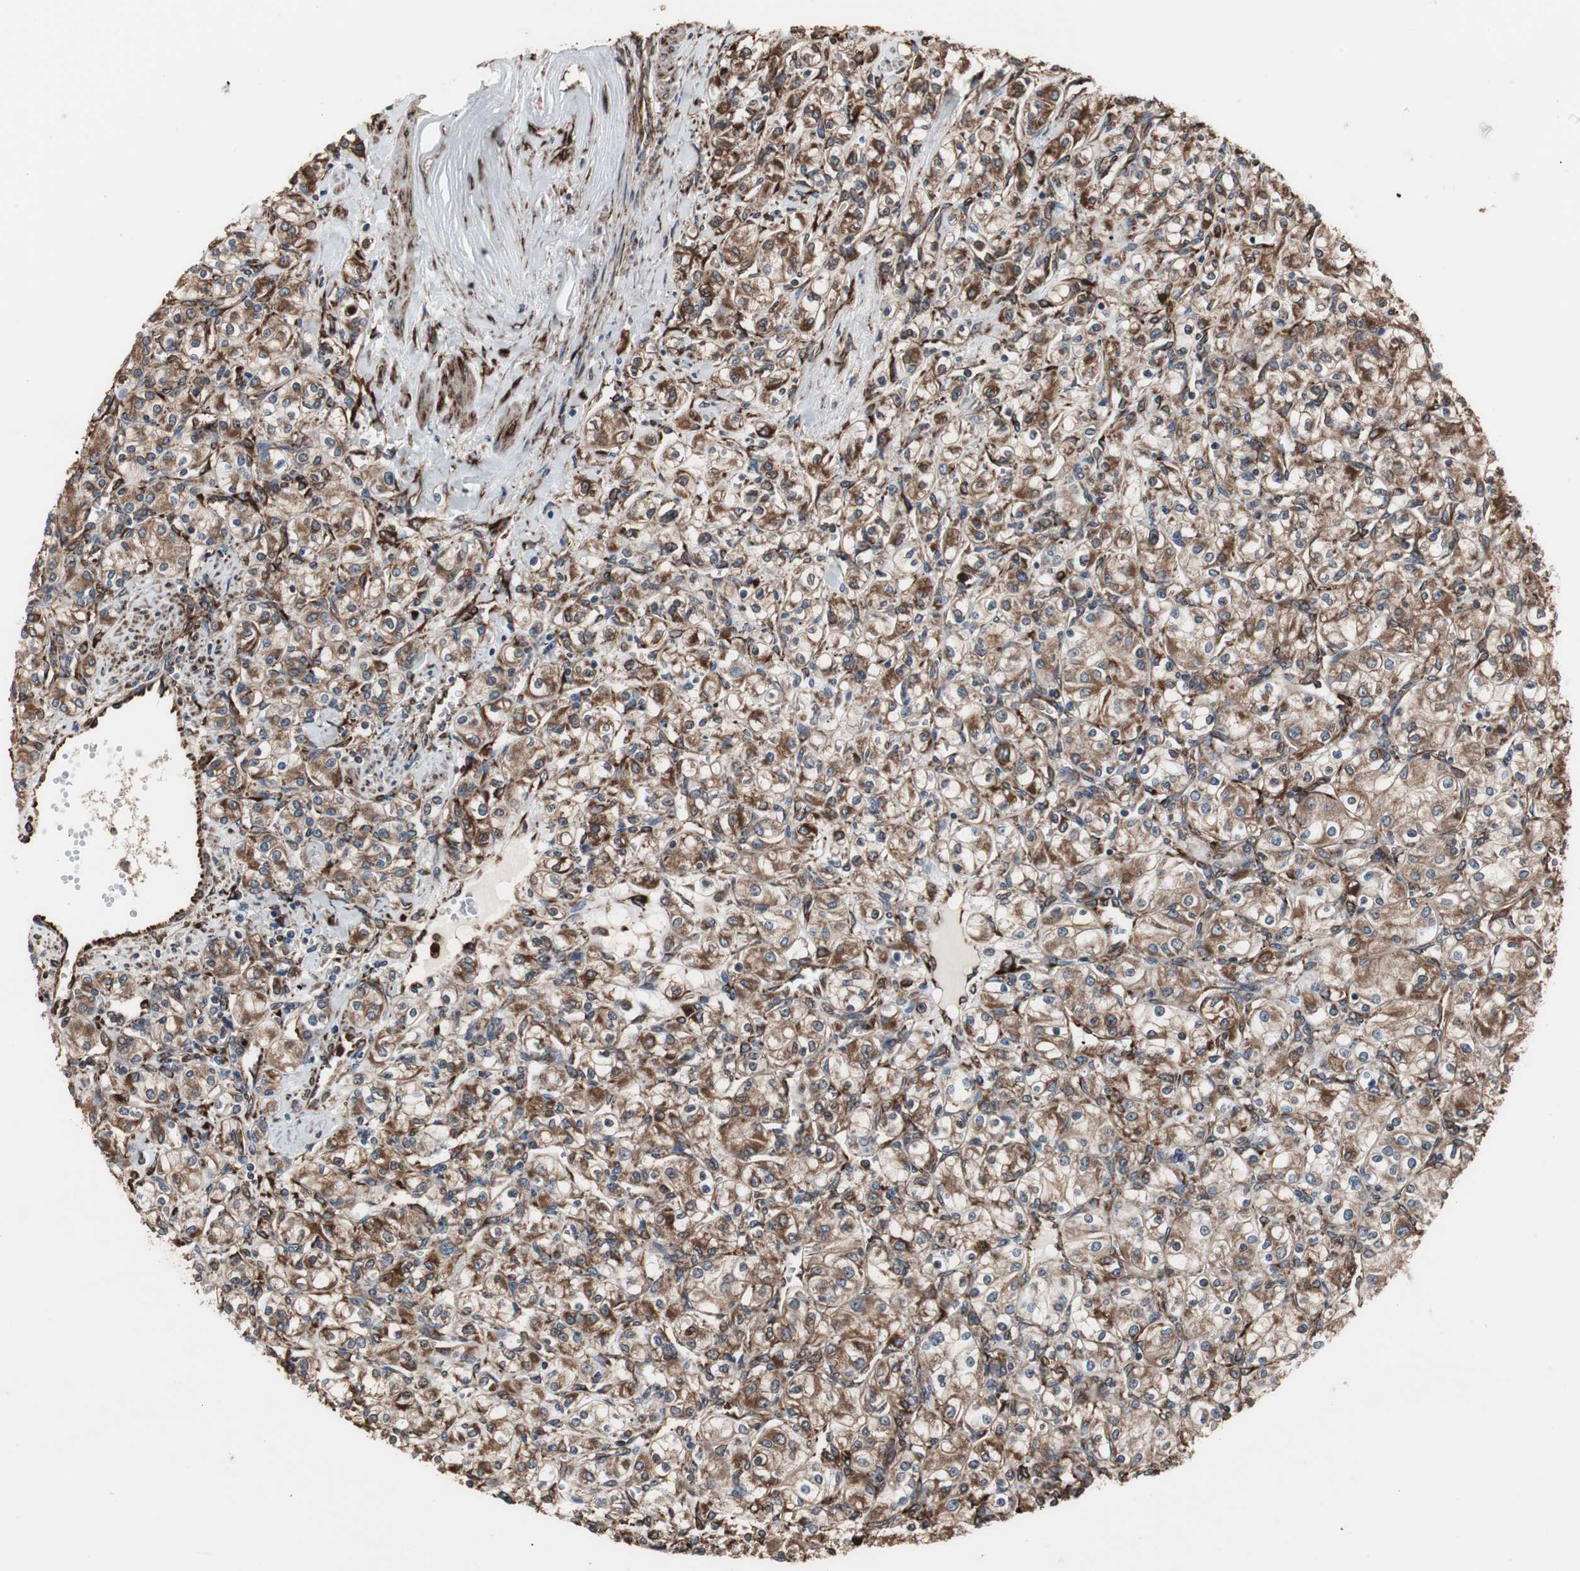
{"staining": {"intensity": "moderate", "quantity": ">75%", "location": "cytoplasmic/membranous"}, "tissue": "renal cancer", "cell_type": "Tumor cells", "image_type": "cancer", "snomed": [{"axis": "morphology", "description": "Adenocarcinoma, NOS"}, {"axis": "topography", "description": "Kidney"}], "caption": "Protein expression analysis of human renal cancer reveals moderate cytoplasmic/membranous staining in about >75% of tumor cells. The staining was performed using DAB (3,3'-diaminobenzidine) to visualize the protein expression in brown, while the nuclei were stained in blue with hematoxylin (Magnification: 20x).", "gene": "CALU", "patient": {"sex": "male", "age": 77}}